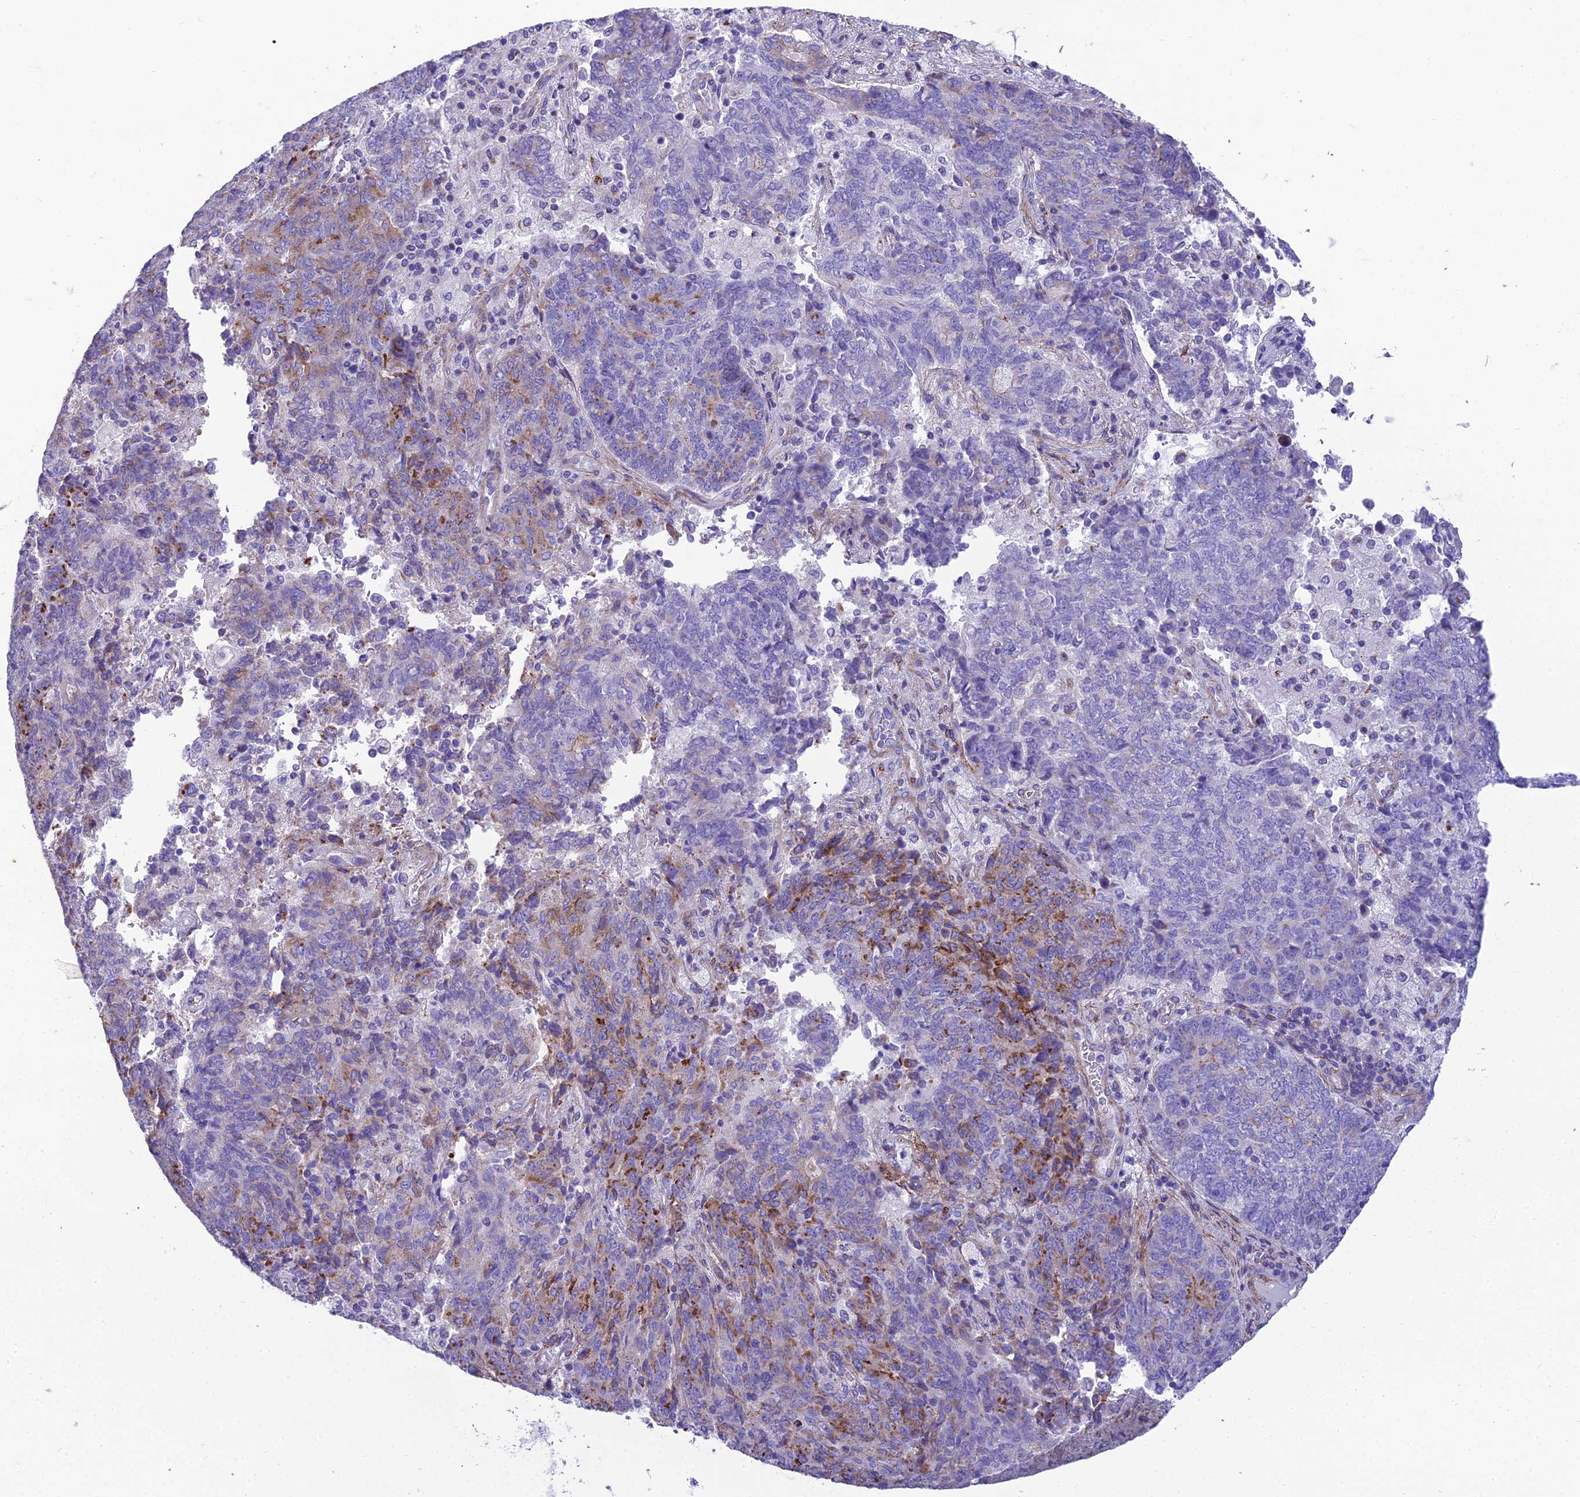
{"staining": {"intensity": "moderate", "quantity": "<25%", "location": "cytoplasmic/membranous"}, "tissue": "endometrial cancer", "cell_type": "Tumor cells", "image_type": "cancer", "snomed": [{"axis": "morphology", "description": "Adenocarcinoma, NOS"}, {"axis": "topography", "description": "Endometrium"}], "caption": "A high-resolution photomicrograph shows IHC staining of adenocarcinoma (endometrial), which shows moderate cytoplasmic/membranous staining in about <25% of tumor cells.", "gene": "GFRA1", "patient": {"sex": "female", "age": 80}}